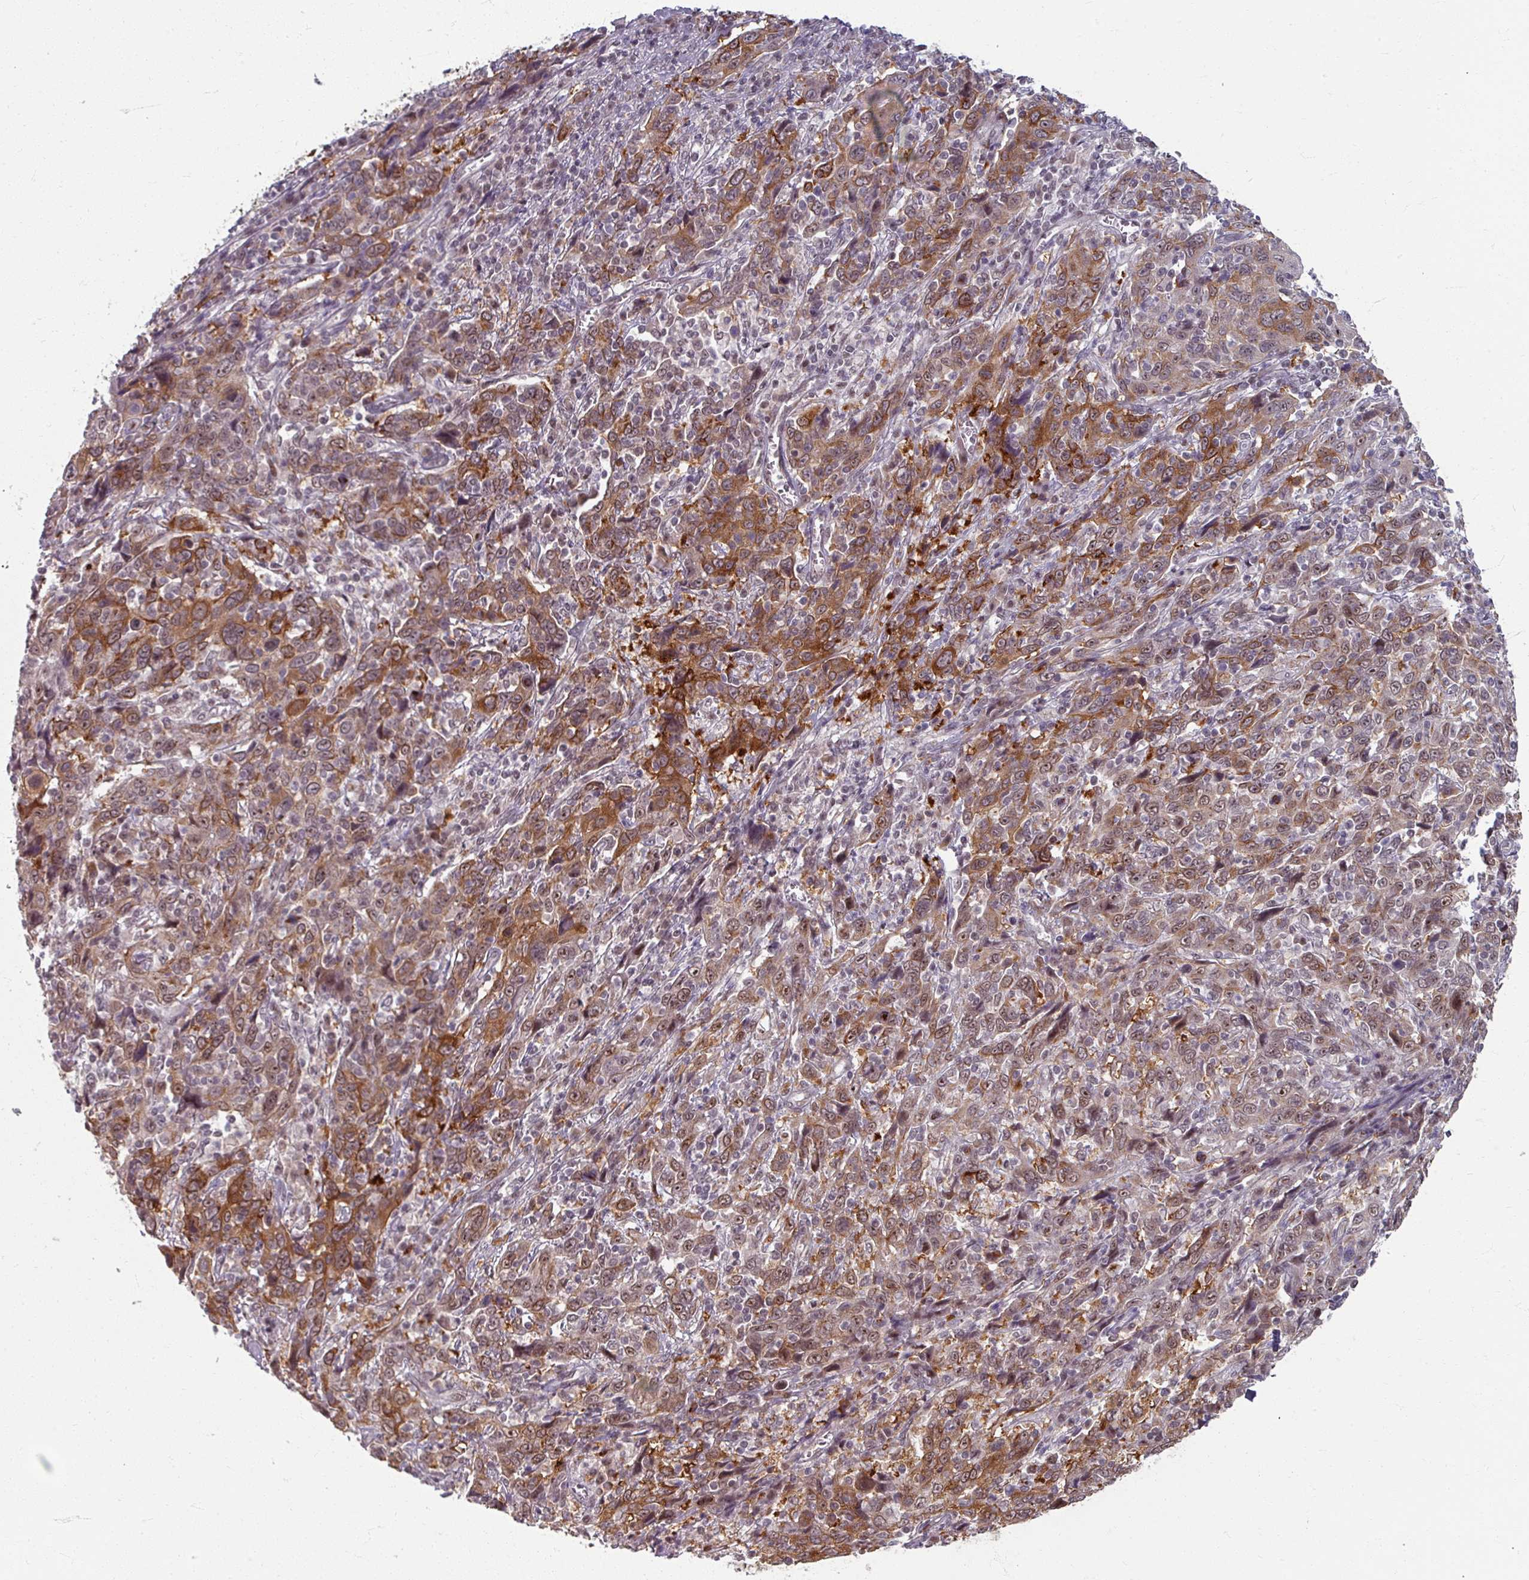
{"staining": {"intensity": "moderate", "quantity": ">75%", "location": "cytoplasmic/membranous"}, "tissue": "cervical cancer", "cell_type": "Tumor cells", "image_type": "cancer", "snomed": [{"axis": "morphology", "description": "Squamous cell carcinoma, NOS"}, {"axis": "topography", "description": "Cervix"}], "caption": "The immunohistochemical stain highlights moderate cytoplasmic/membranous staining in tumor cells of squamous cell carcinoma (cervical) tissue.", "gene": "KLC3", "patient": {"sex": "female", "age": 46}}